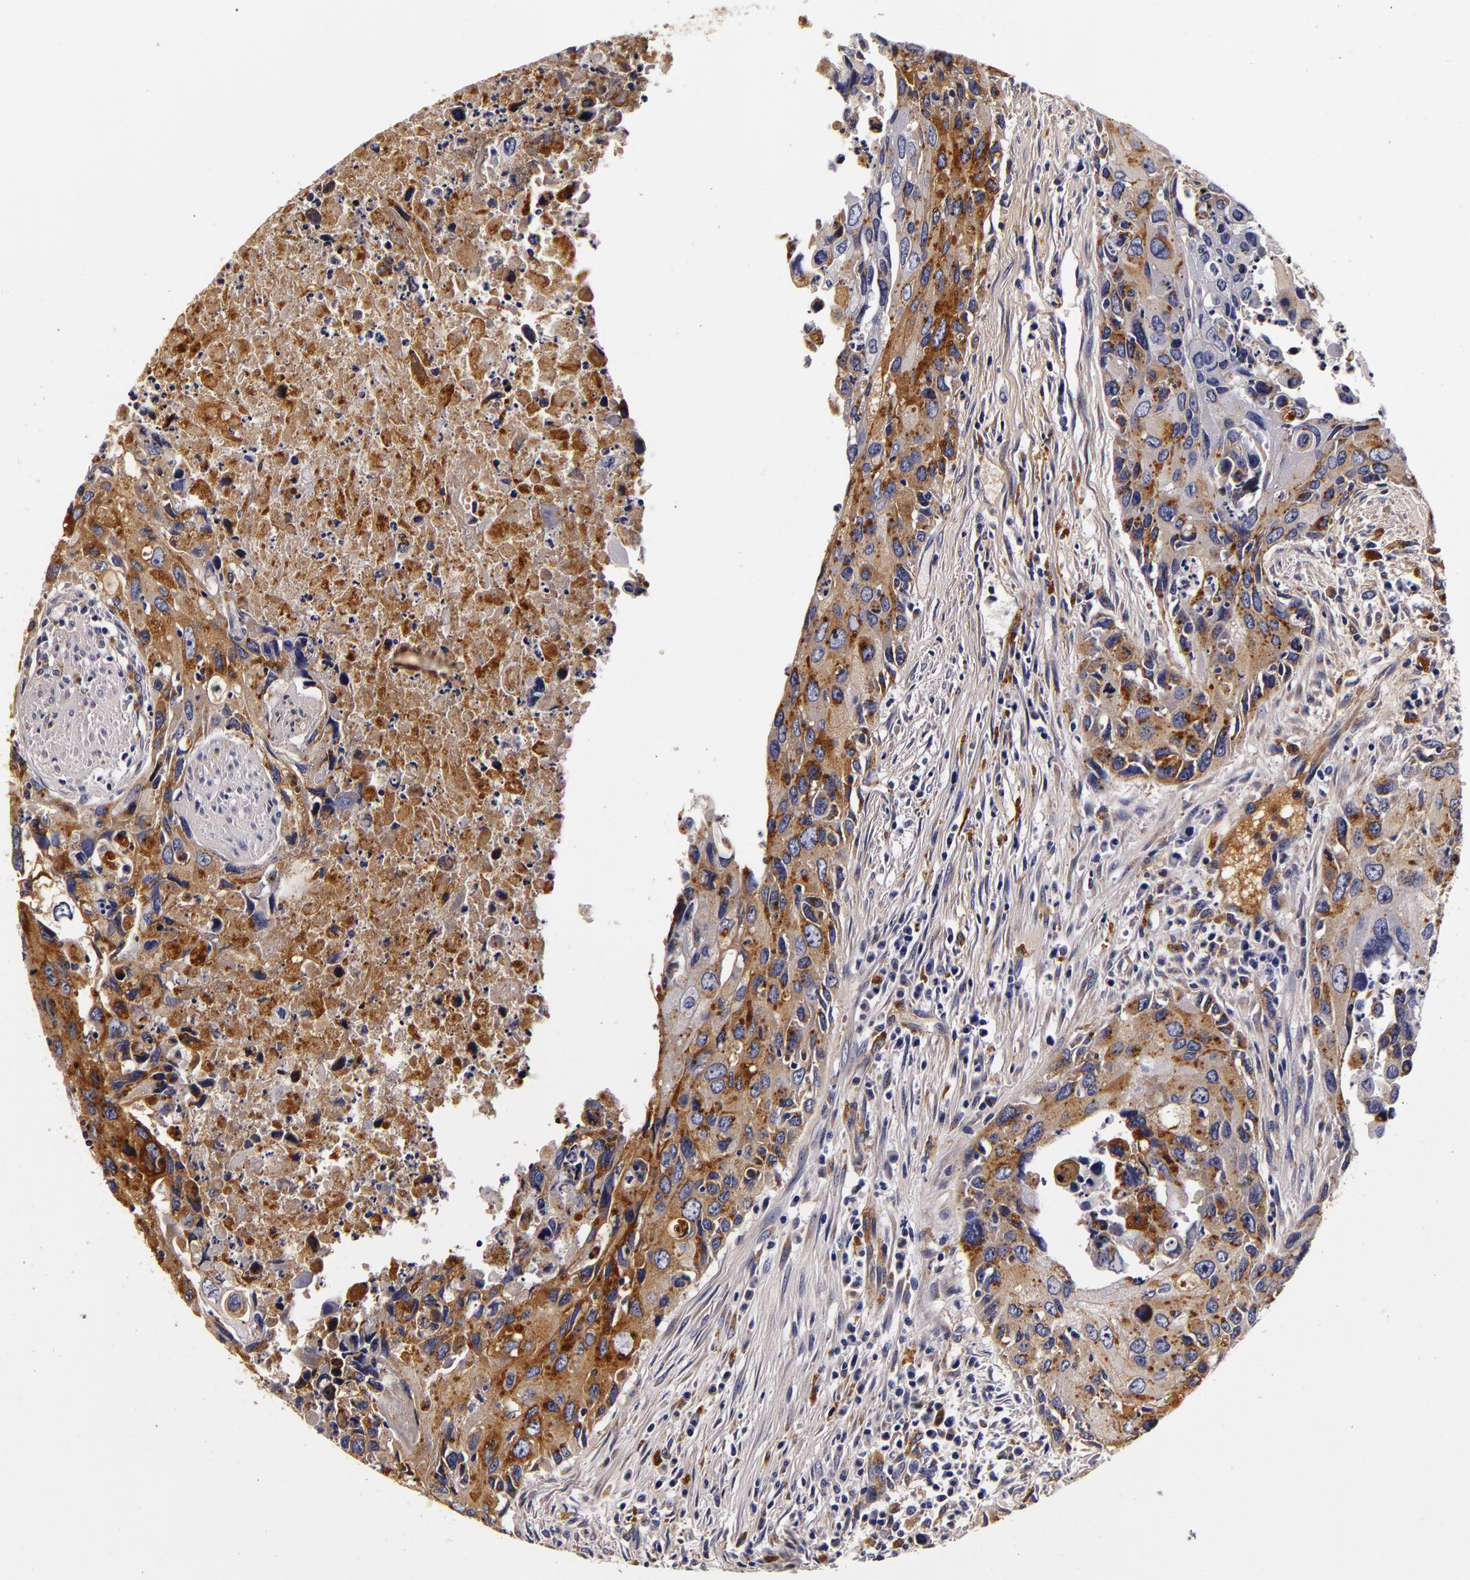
{"staining": {"intensity": "moderate", "quantity": "<25%", "location": "cytoplasmic/membranous"}, "tissue": "urothelial cancer", "cell_type": "Tumor cells", "image_type": "cancer", "snomed": [{"axis": "morphology", "description": "Urothelial carcinoma, High grade"}, {"axis": "topography", "description": "Urinary bladder"}], "caption": "High-magnification brightfield microscopy of urothelial cancer stained with DAB (3,3'-diaminobenzidine) (brown) and counterstained with hematoxylin (blue). tumor cells exhibit moderate cytoplasmic/membranous staining is present in approximately<25% of cells. (brown staining indicates protein expression, while blue staining denotes nuclei).", "gene": "LGALS3BP", "patient": {"sex": "male", "age": 71}}